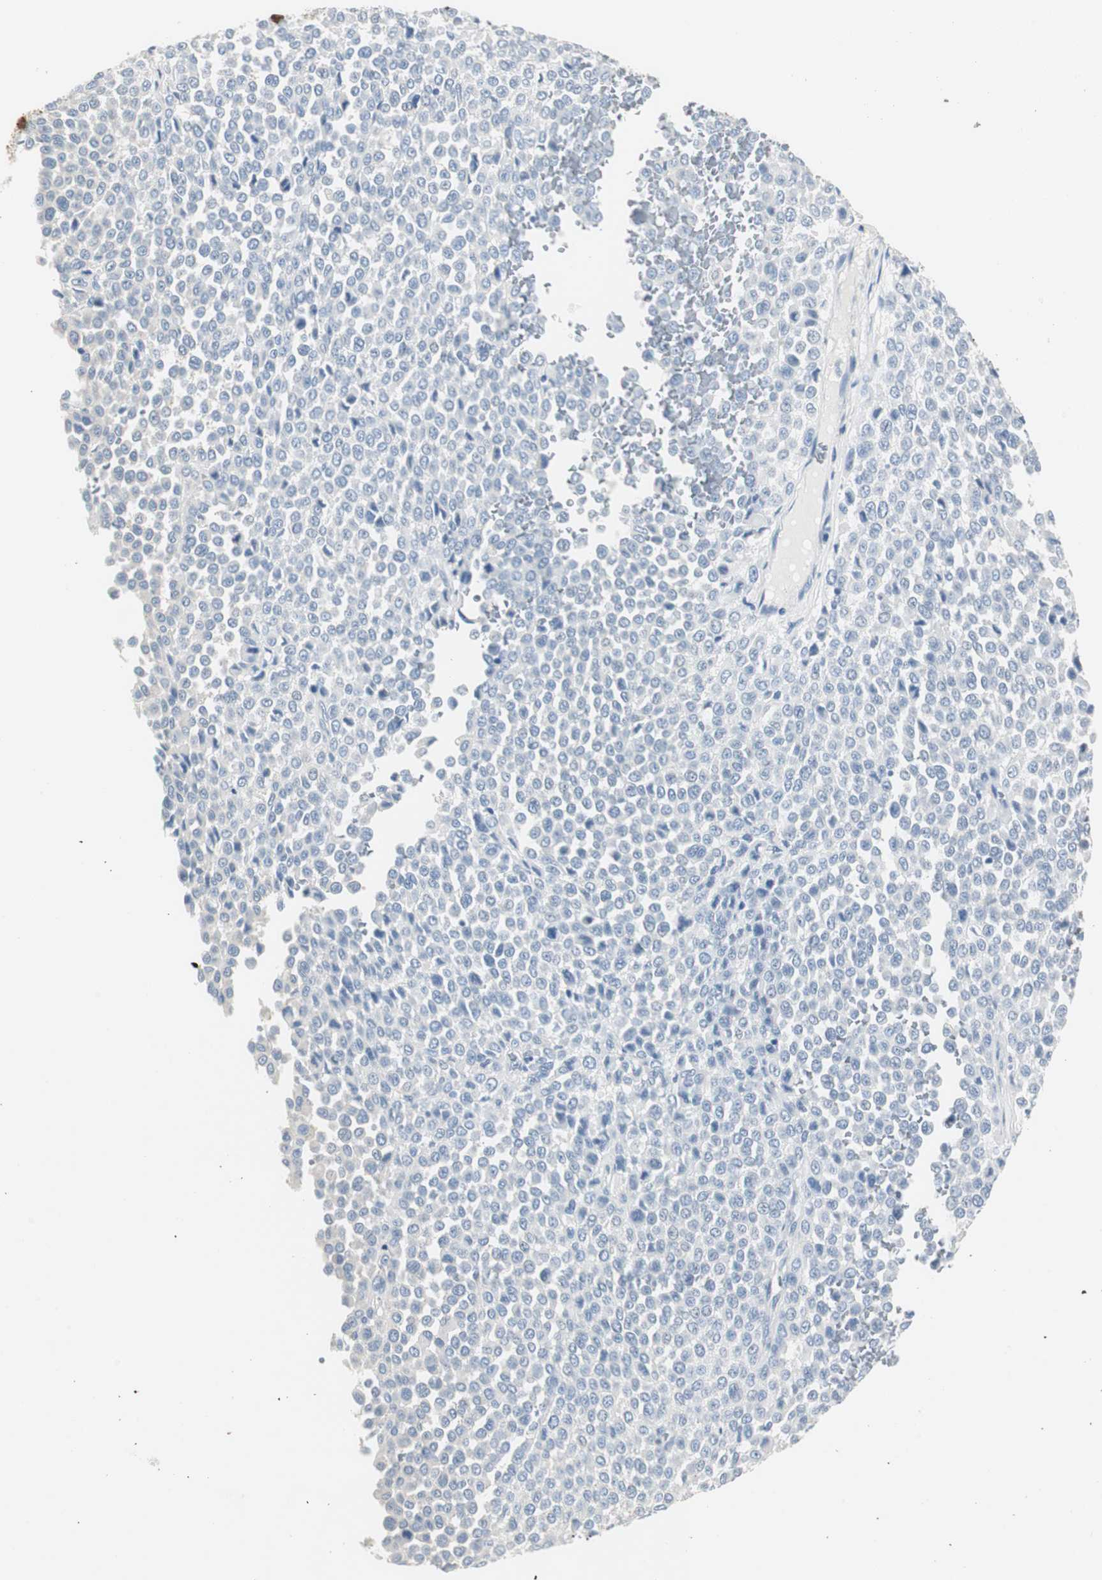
{"staining": {"intensity": "negative", "quantity": "none", "location": "none"}, "tissue": "melanoma", "cell_type": "Tumor cells", "image_type": "cancer", "snomed": [{"axis": "morphology", "description": "Malignant melanoma, Metastatic site"}, {"axis": "topography", "description": "Pancreas"}], "caption": "There is no significant expression in tumor cells of malignant melanoma (metastatic site).", "gene": "LRP2", "patient": {"sex": "female", "age": 30}}